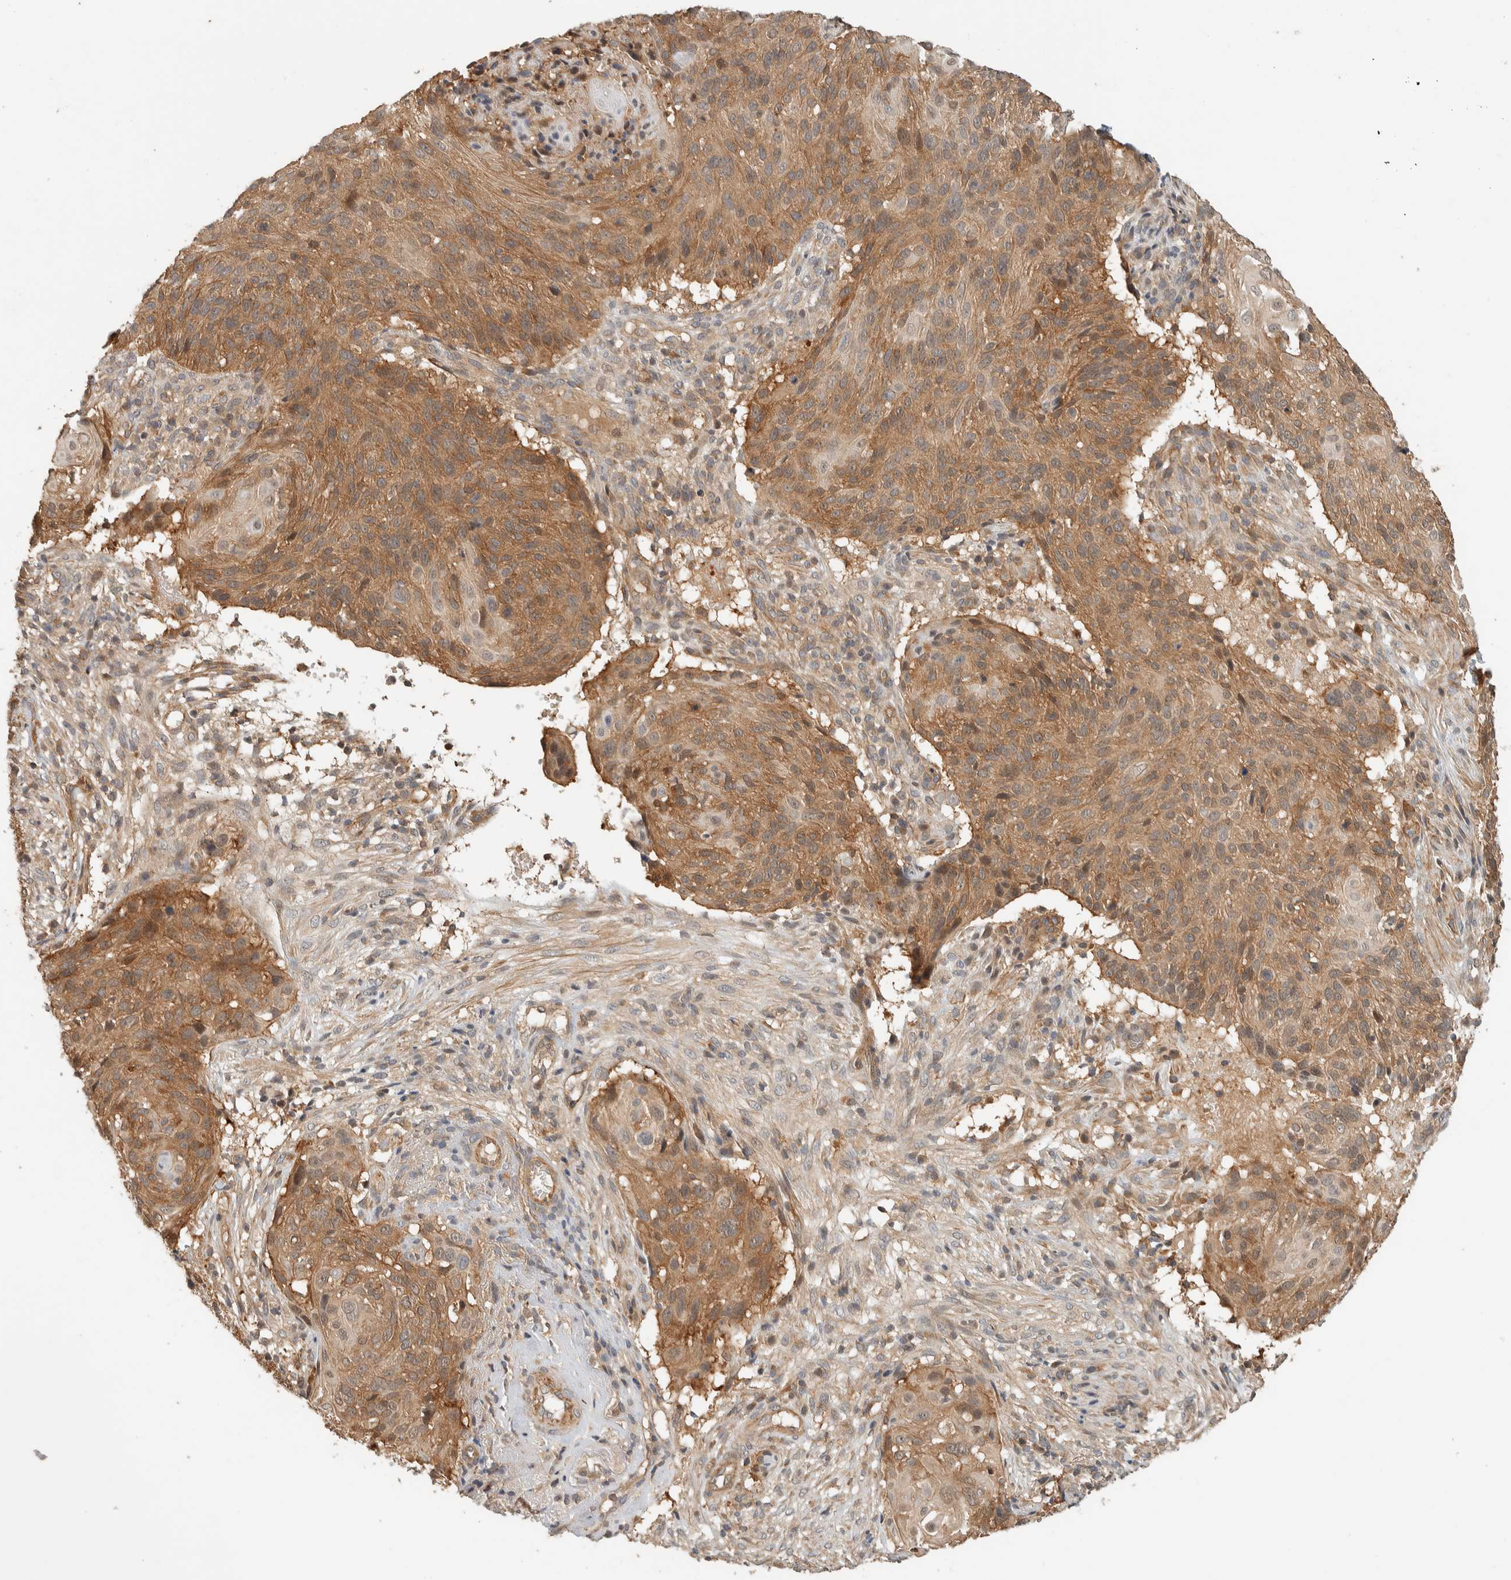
{"staining": {"intensity": "moderate", "quantity": ">75%", "location": "cytoplasmic/membranous"}, "tissue": "cervical cancer", "cell_type": "Tumor cells", "image_type": "cancer", "snomed": [{"axis": "morphology", "description": "Squamous cell carcinoma, NOS"}, {"axis": "topography", "description": "Cervix"}], "caption": "Immunohistochemical staining of cervical cancer (squamous cell carcinoma) displays moderate cytoplasmic/membranous protein staining in about >75% of tumor cells.", "gene": "ADSS2", "patient": {"sex": "female", "age": 74}}